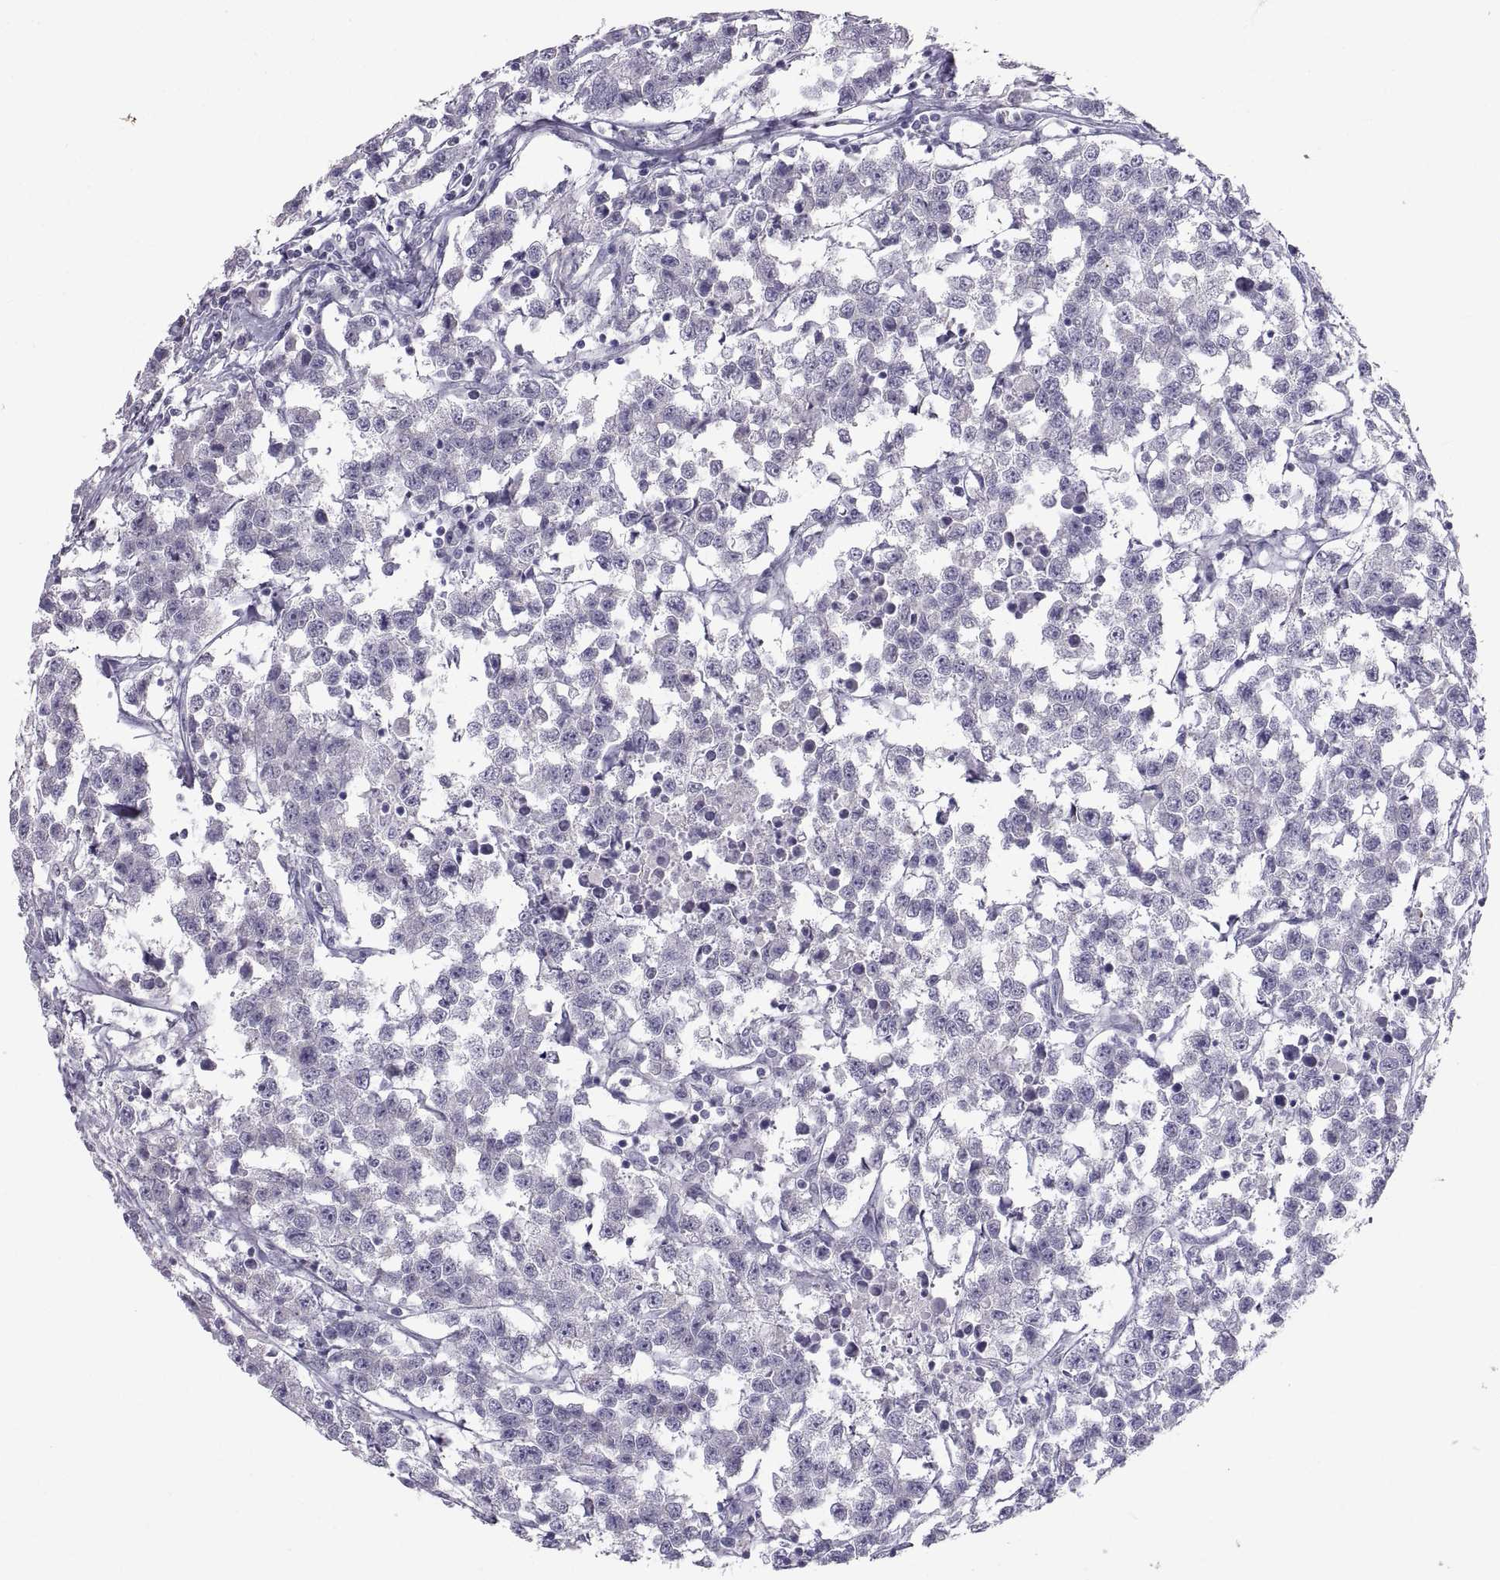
{"staining": {"intensity": "negative", "quantity": "none", "location": "none"}, "tissue": "testis cancer", "cell_type": "Tumor cells", "image_type": "cancer", "snomed": [{"axis": "morphology", "description": "Seminoma, NOS"}, {"axis": "topography", "description": "Testis"}], "caption": "A histopathology image of seminoma (testis) stained for a protein displays no brown staining in tumor cells.", "gene": "IGSF1", "patient": {"sex": "male", "age": 59}}